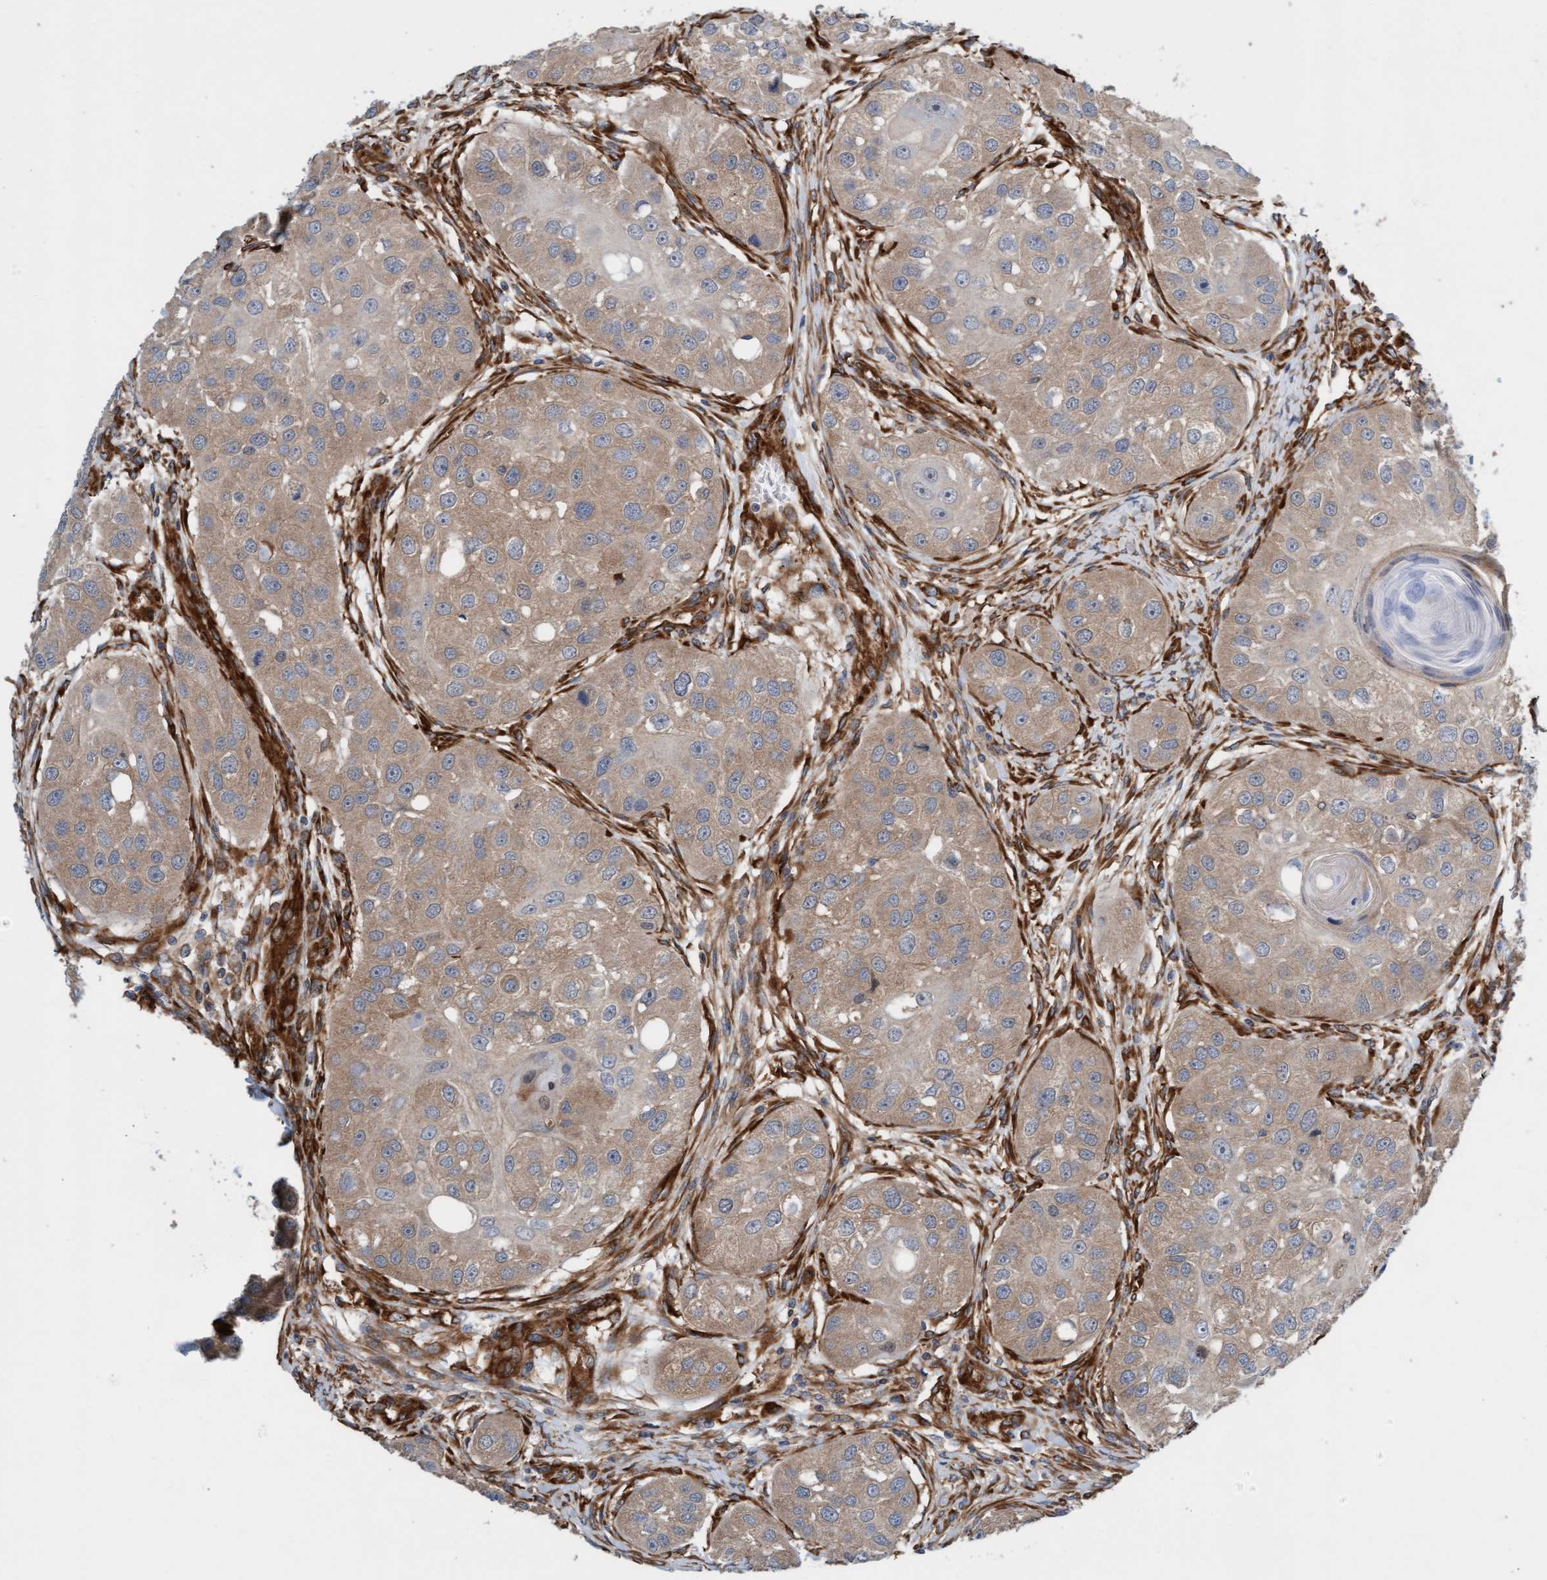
{"staining": {"intensity": "weak", "quantity": ">75%", "location": "cytoplasmic/membranous"}, "tissue": "head and neck cancer", "cell_type": "Tumor cells", "image_type": "cancer", "snomed": [{"axis": "morphology", "description": "Normal tissue, NOS"}, {"axis": "morphology", "description": "Squamous cell carcinoma, NOS"}, {"axis": "topography", "description": "Skeletal muscle"}, {"axis": "topography", "description": "Head-Neck"}], "caption": "This photomicrograph shows immunohistochemistry (IHC) staining of head and neck cancer, with low weak cytoplasmic/membranous positivity in approximately >75% of tumor cells.", "gene": "FMNL3", "patient": {"sex": "male", "age": 51}}